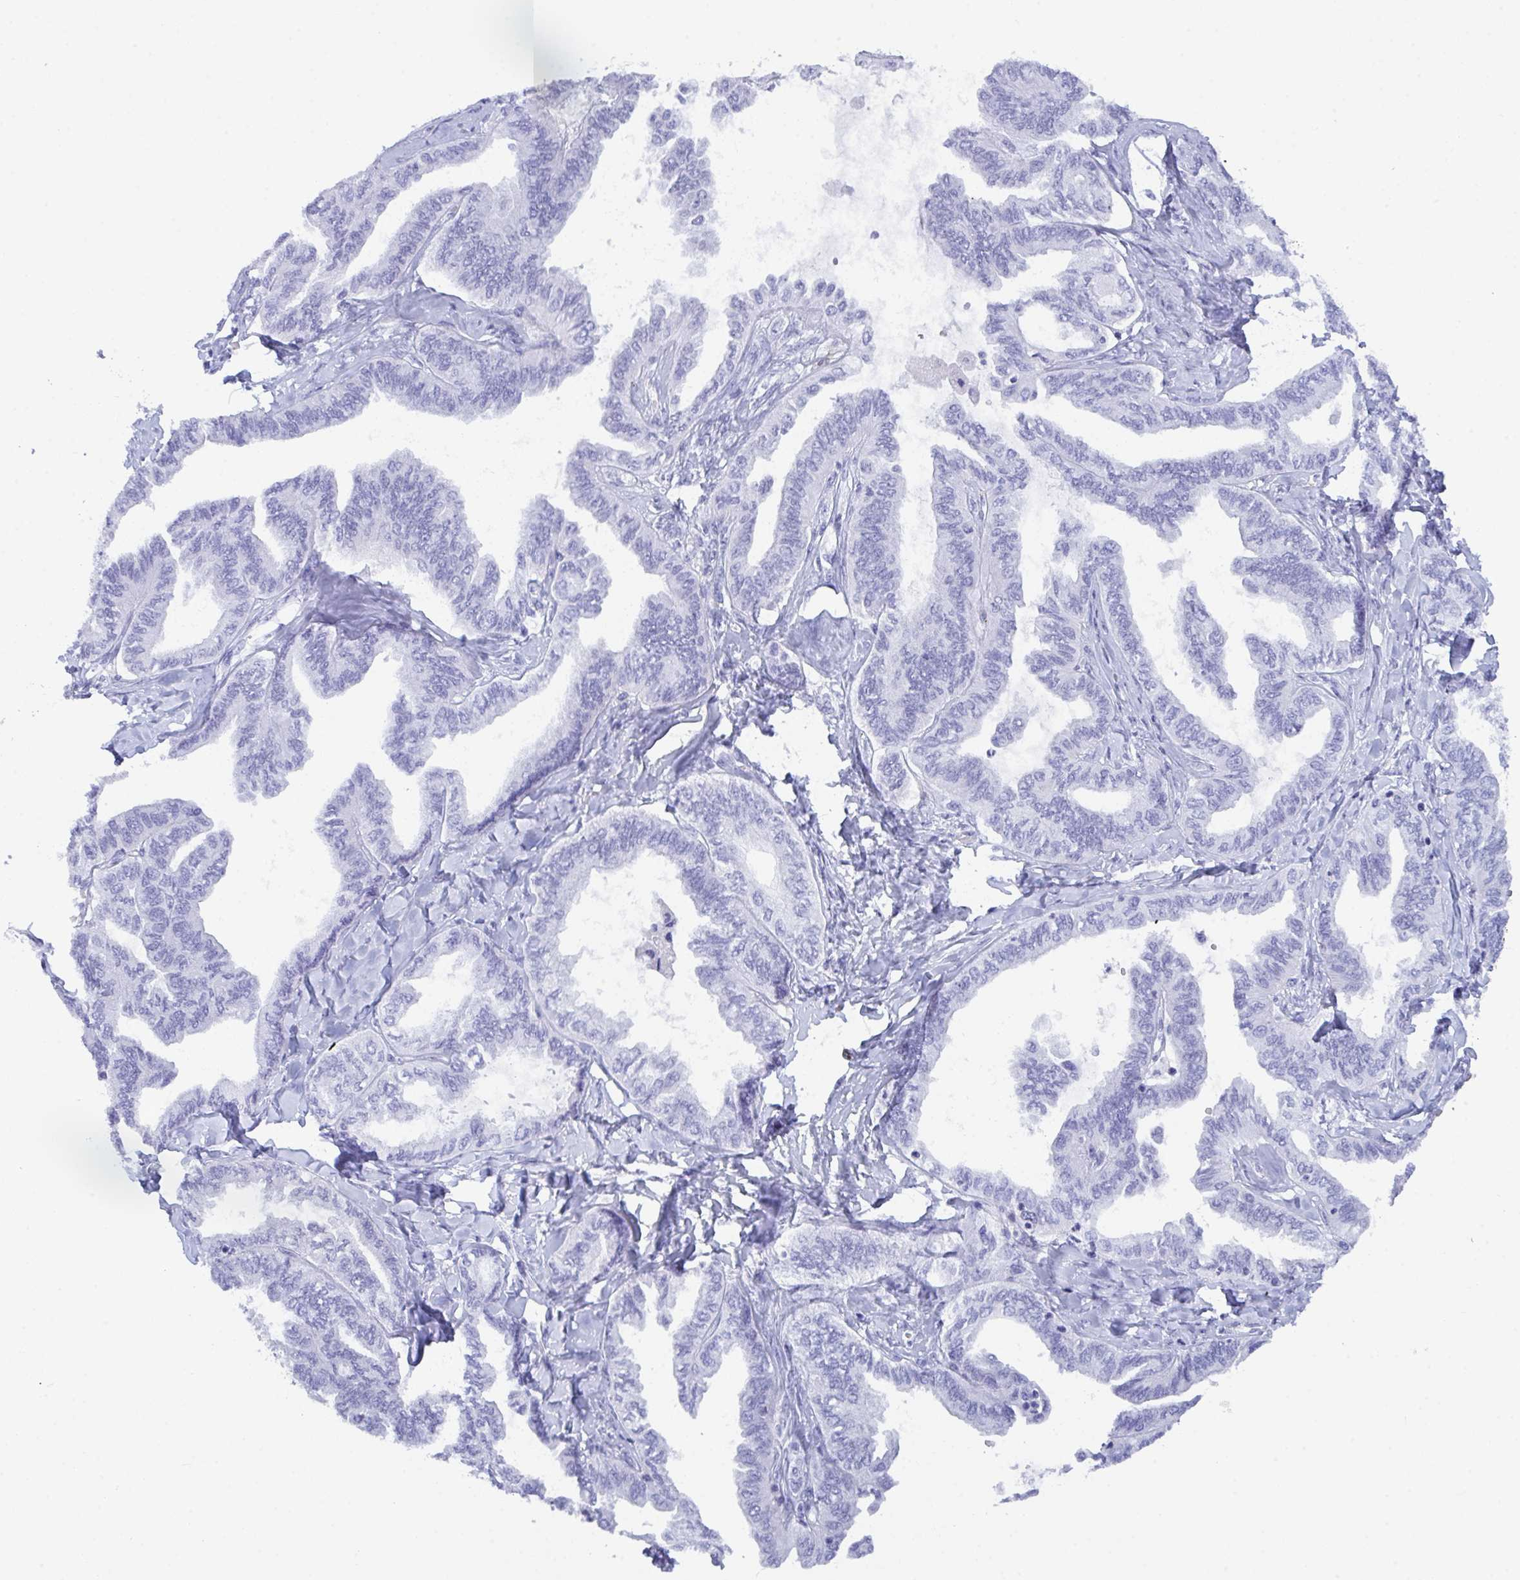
{"staining": {"intensity": "negative", "quantity": "none", "location": "none"}, "tissue": "ovarian cancer", "cell_type": "Tumor cells", "image_type": "cancer", "snomed": [{"axis": "morphology", "description": "Carcinoma, endometroid"}, {"axis": "topography", "description": "Ovary"}], "caption": "Immunohistochemistry image of neoplastic tissue: ovarian cancer stained with DAB displays no significant protein positivity in tumor cells. The staining is performed using DAB brown chromogen with nuclei counter-stained in using hematoxylin.", "gene": "ZNF850", "patient": {"sex": "female", "age": 70}}